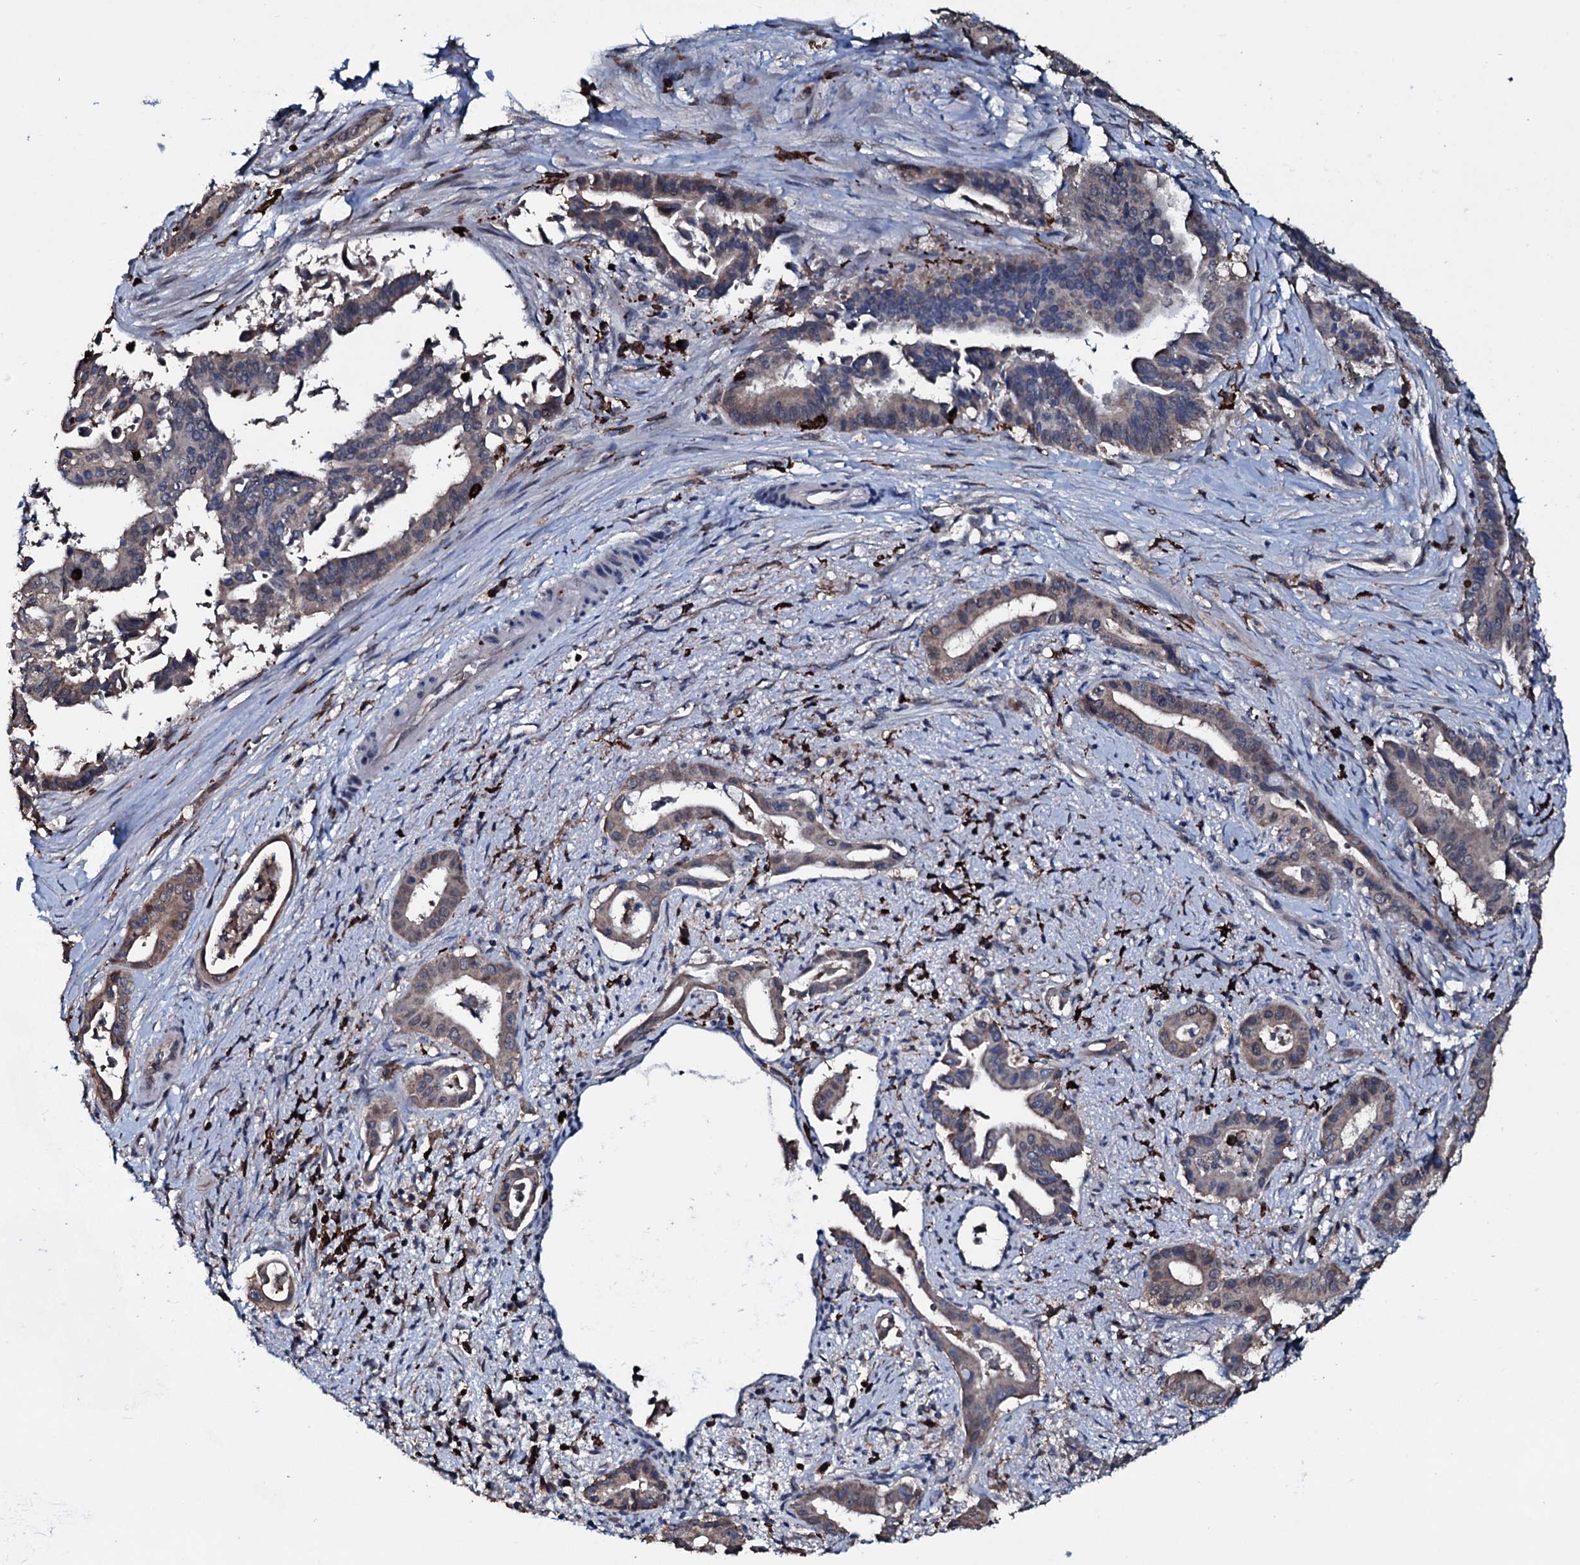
{"staining": {"intensity": "weak", "quantity": "<25%", "location": "cytoplasmic/membranous"}, "tissue": "pancreatic cancer", "cell_type": "Tumor cells", "image_type": "cancer", "snomed": [{"axis": "morphology", "description": "Adenocarcinoma, NOS"}, {"axis": "topography", "description": "Pancreas"}], "caption": "Immunohistochemical staining of pancreatic cancer exhibits no significant expression in tumor cells.", "gene": "OGFOD2", "patient": {"sex": "female", "age": 77}}